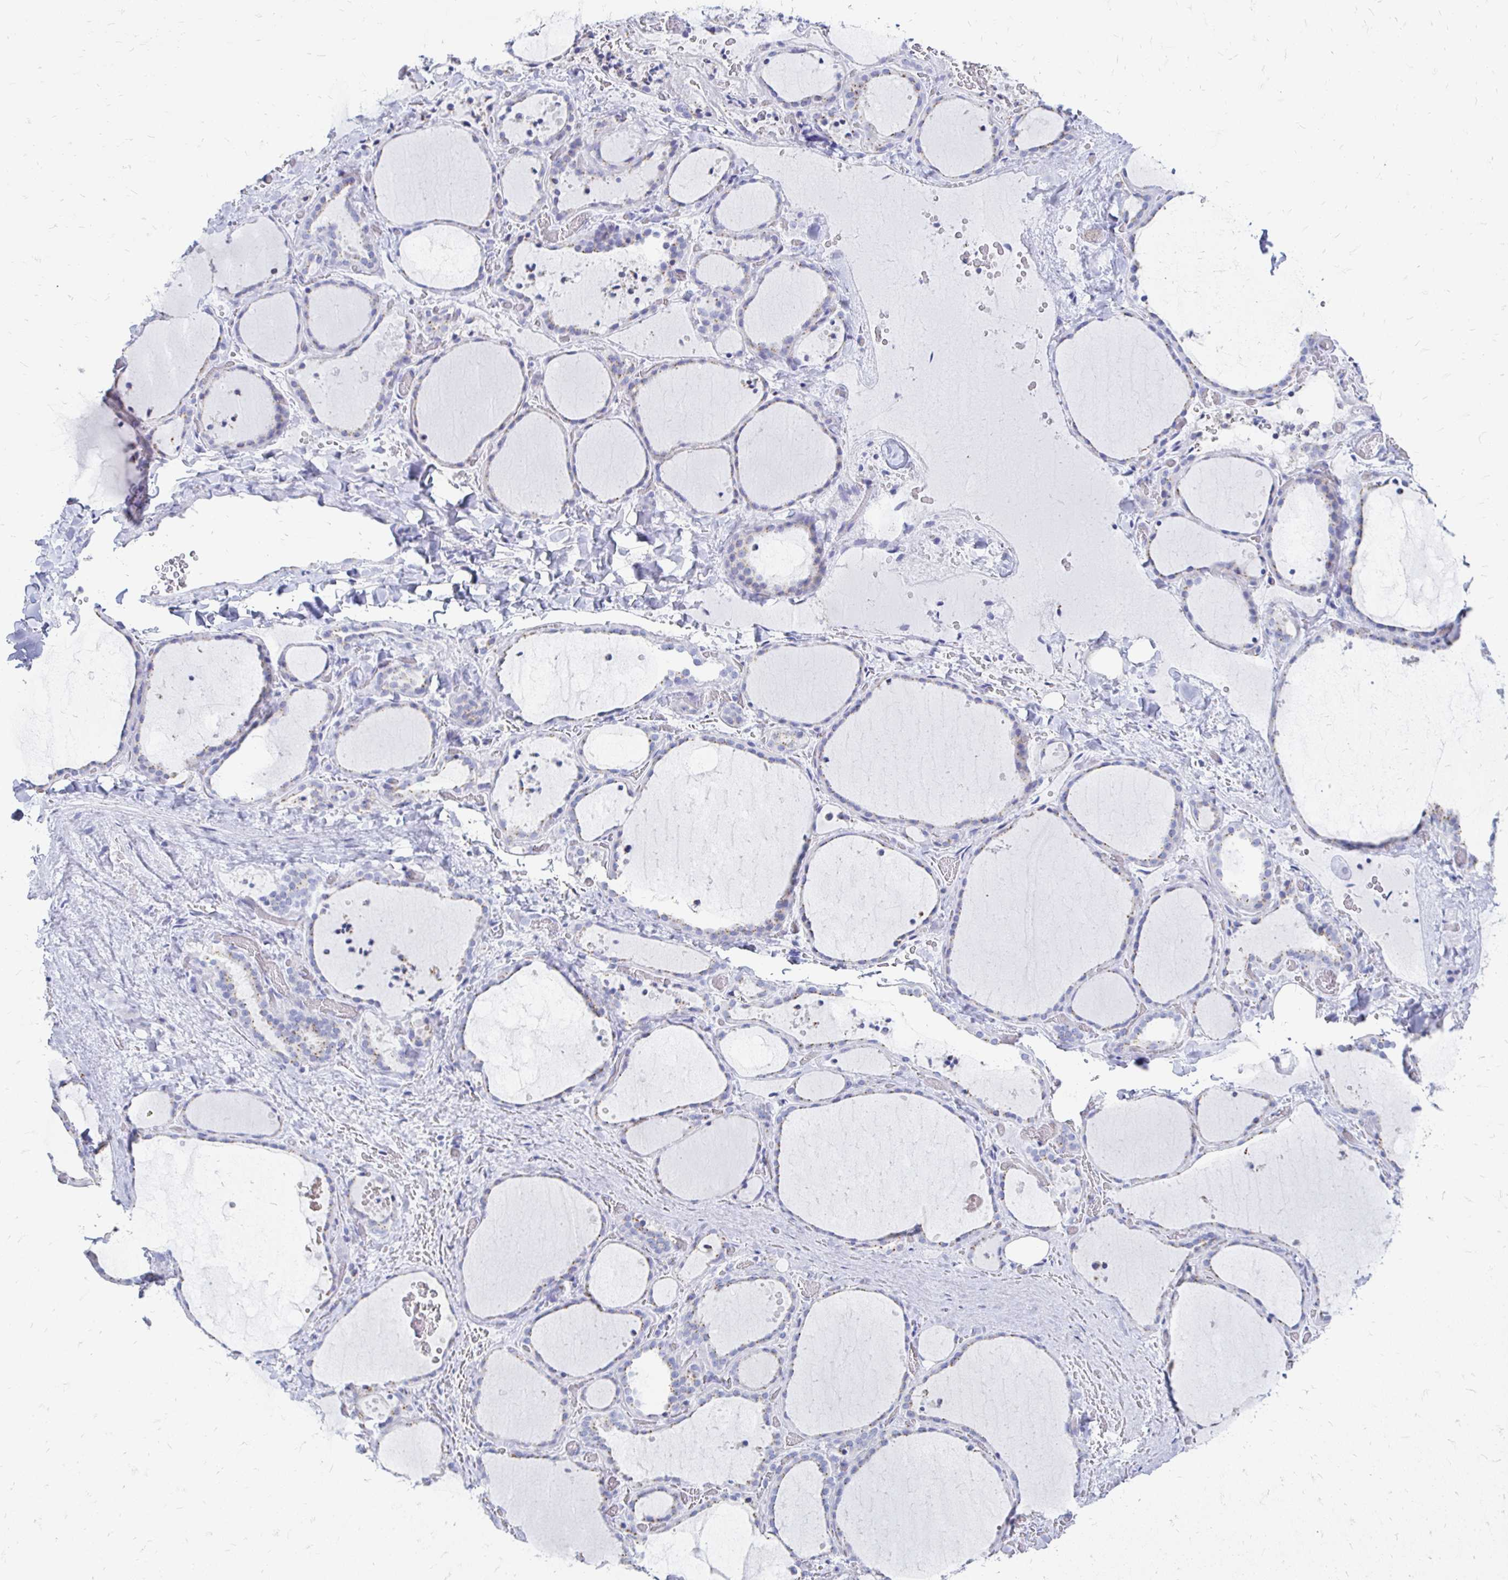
{"staining": {"intensity": "weak", "quantity": "<25%", "location": "cytoplasmic/membranous"}, "tissue": "thyroid gland", "cell_type": "Glandular cells", "image_type": "normal", "snomed": [{"axis": "morphology", "description": "Normal tissue, NOS"}, {"axis": "topography", "description": "Thyroid gland"}], "caption": "There is no significant staining in glandular cells of thyroid gland. (Stains: DAB immunohistochemistry (IHC) with hematoxylin counter stain, Microscopy: brightfield microscopy at high magnification).", "gene": "PAGE4", "patient": {"sex": "female", "age": 36}}